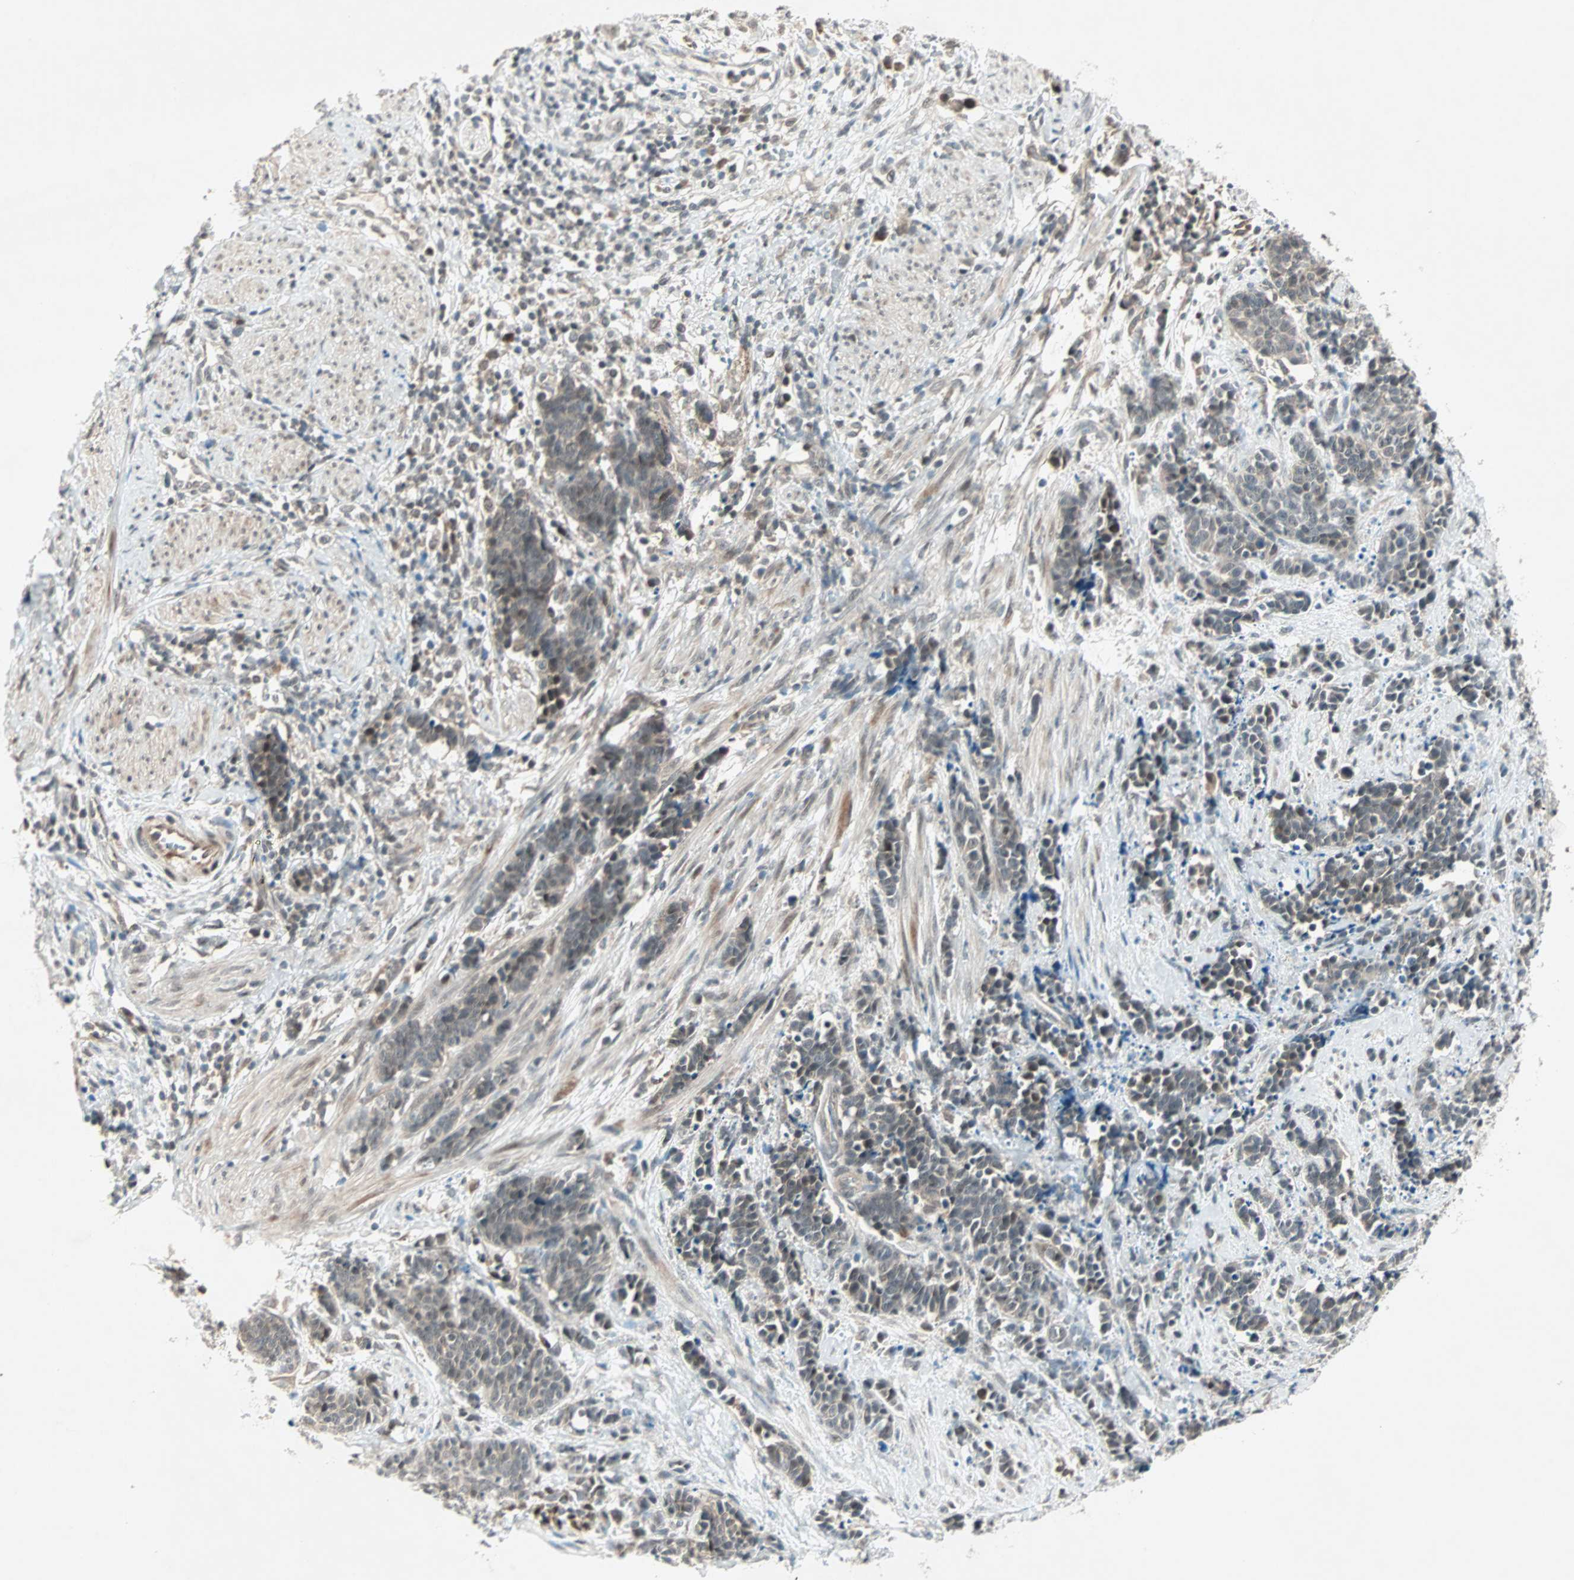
{"staining": {"intensity": "weak", "quantity": "25%-75%", "location": "cytoplasmic/membranous"}, "tissue": "cervical cancer", "cell_type": "Tumor cells", "image_type": "cancer", "snomed": [{"axis": "morphology", "description": "Squamous cell carcinoma, NOS"}, {"axis": "topography", "description": "Cervix"}], "caption": "There is low levels of weak cytoplasmic/membranous expression in tumor cells of cervical cancer (squamous cell carcinoma), as demonstrated by immunohistochemical staining (brown color).", "gene": "PGBD1", "patient": {"sex": "female", "age": 35}}